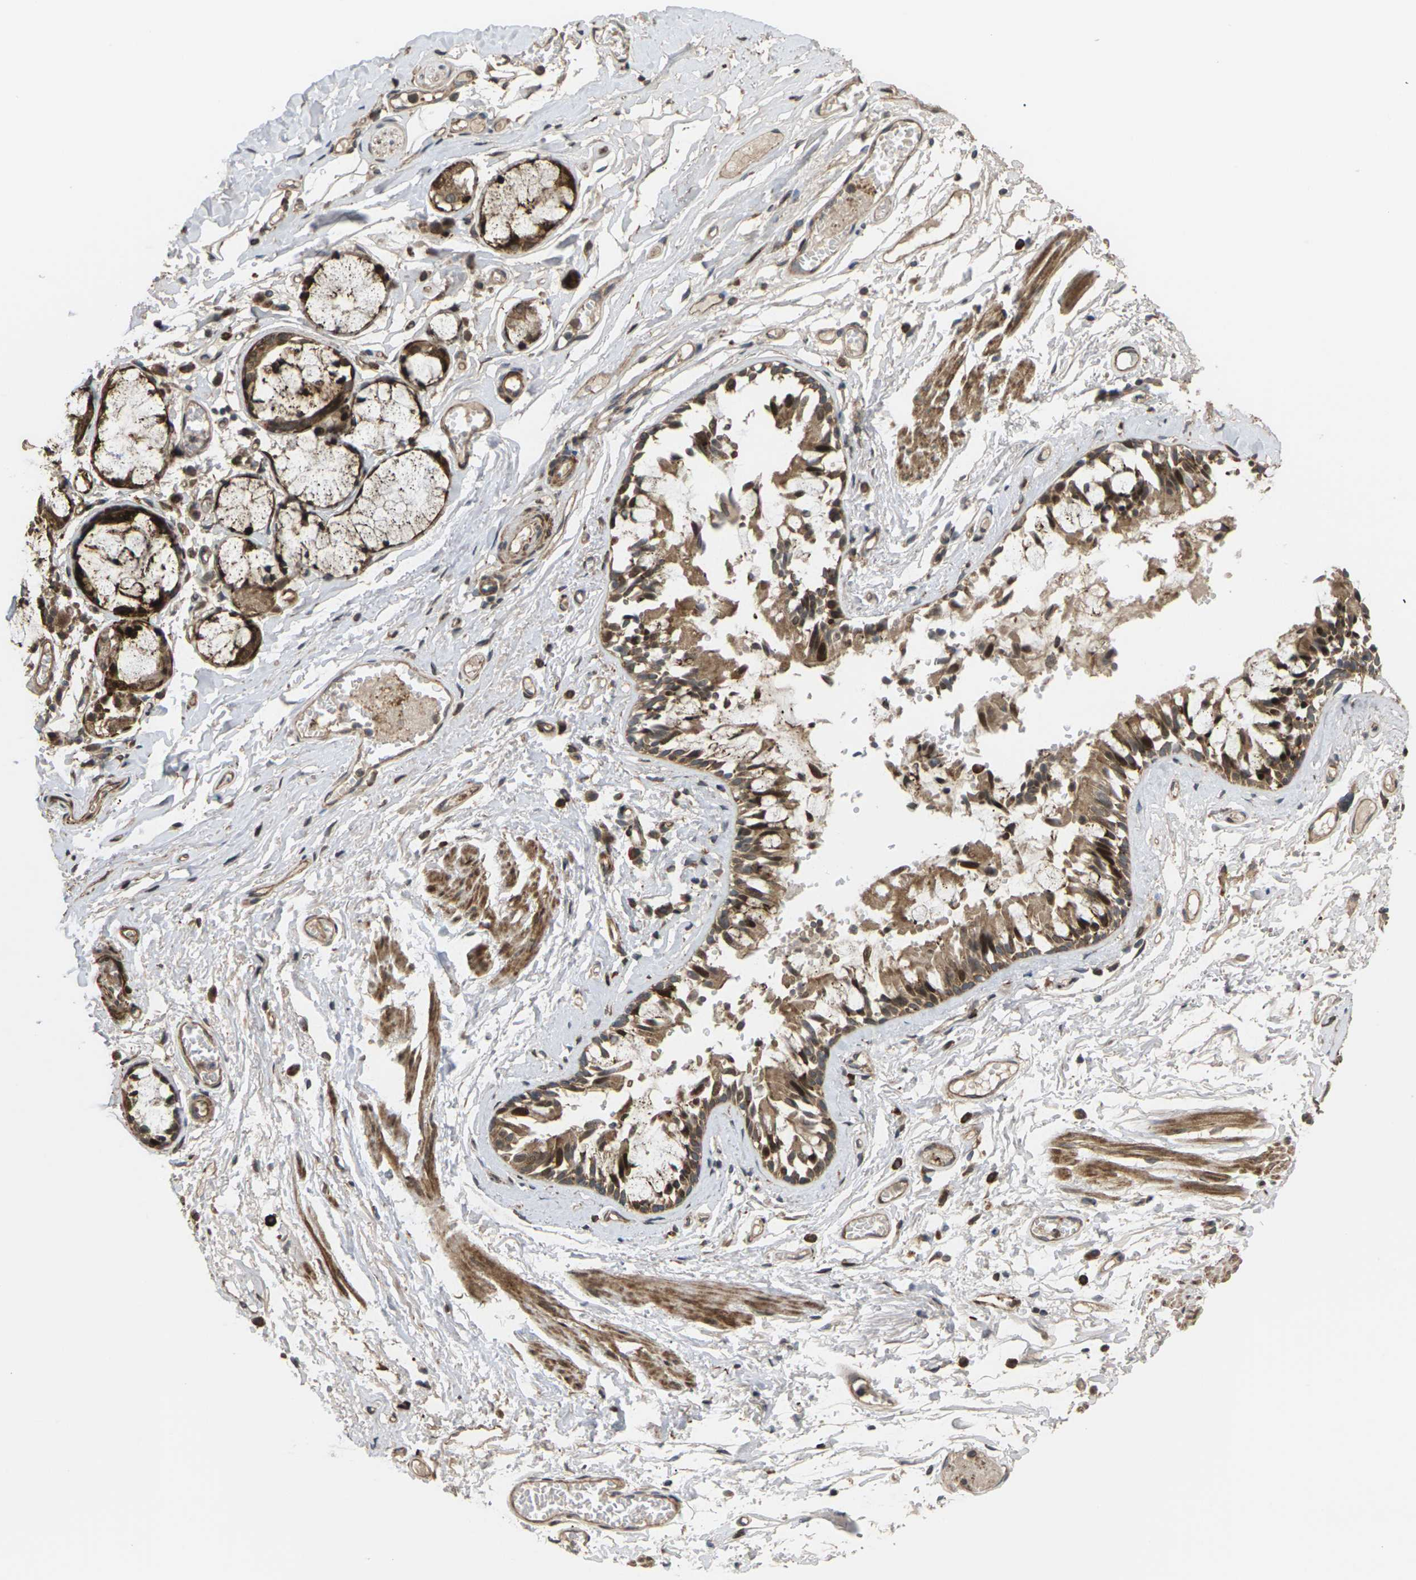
{"staining": {"intensity": "strong", "quantity": ">75%", "location": "cytoplasmic/membranous"}, "tissue": "bronchus", "cell_type": "Respiratory epithelial cells", "image_type": "normal", "snomed": [{"axis": "morphology", "description": "Normal tissue, NOS"}, {"axis": "morphology", "description": "Inflammation, NOS"}, {"axis": "topography", "description": "Cartilage tissue"}, {"axis": "topography", "description": "Lung"}], "caption": "Bronchus stained with IHC demonstrates strong cytoplasmic/membranous expression in about >75% of respiratory epithelial cells. The staining was performed using DAB (3,3'-diaminobenzidine) to visualize the protein expression in brown, while the nuclei were stained in blue with hematoxylin (Magnification: 20x).", "gene": "ROBO1", "patient": {"sex": "male", "age": 71}}